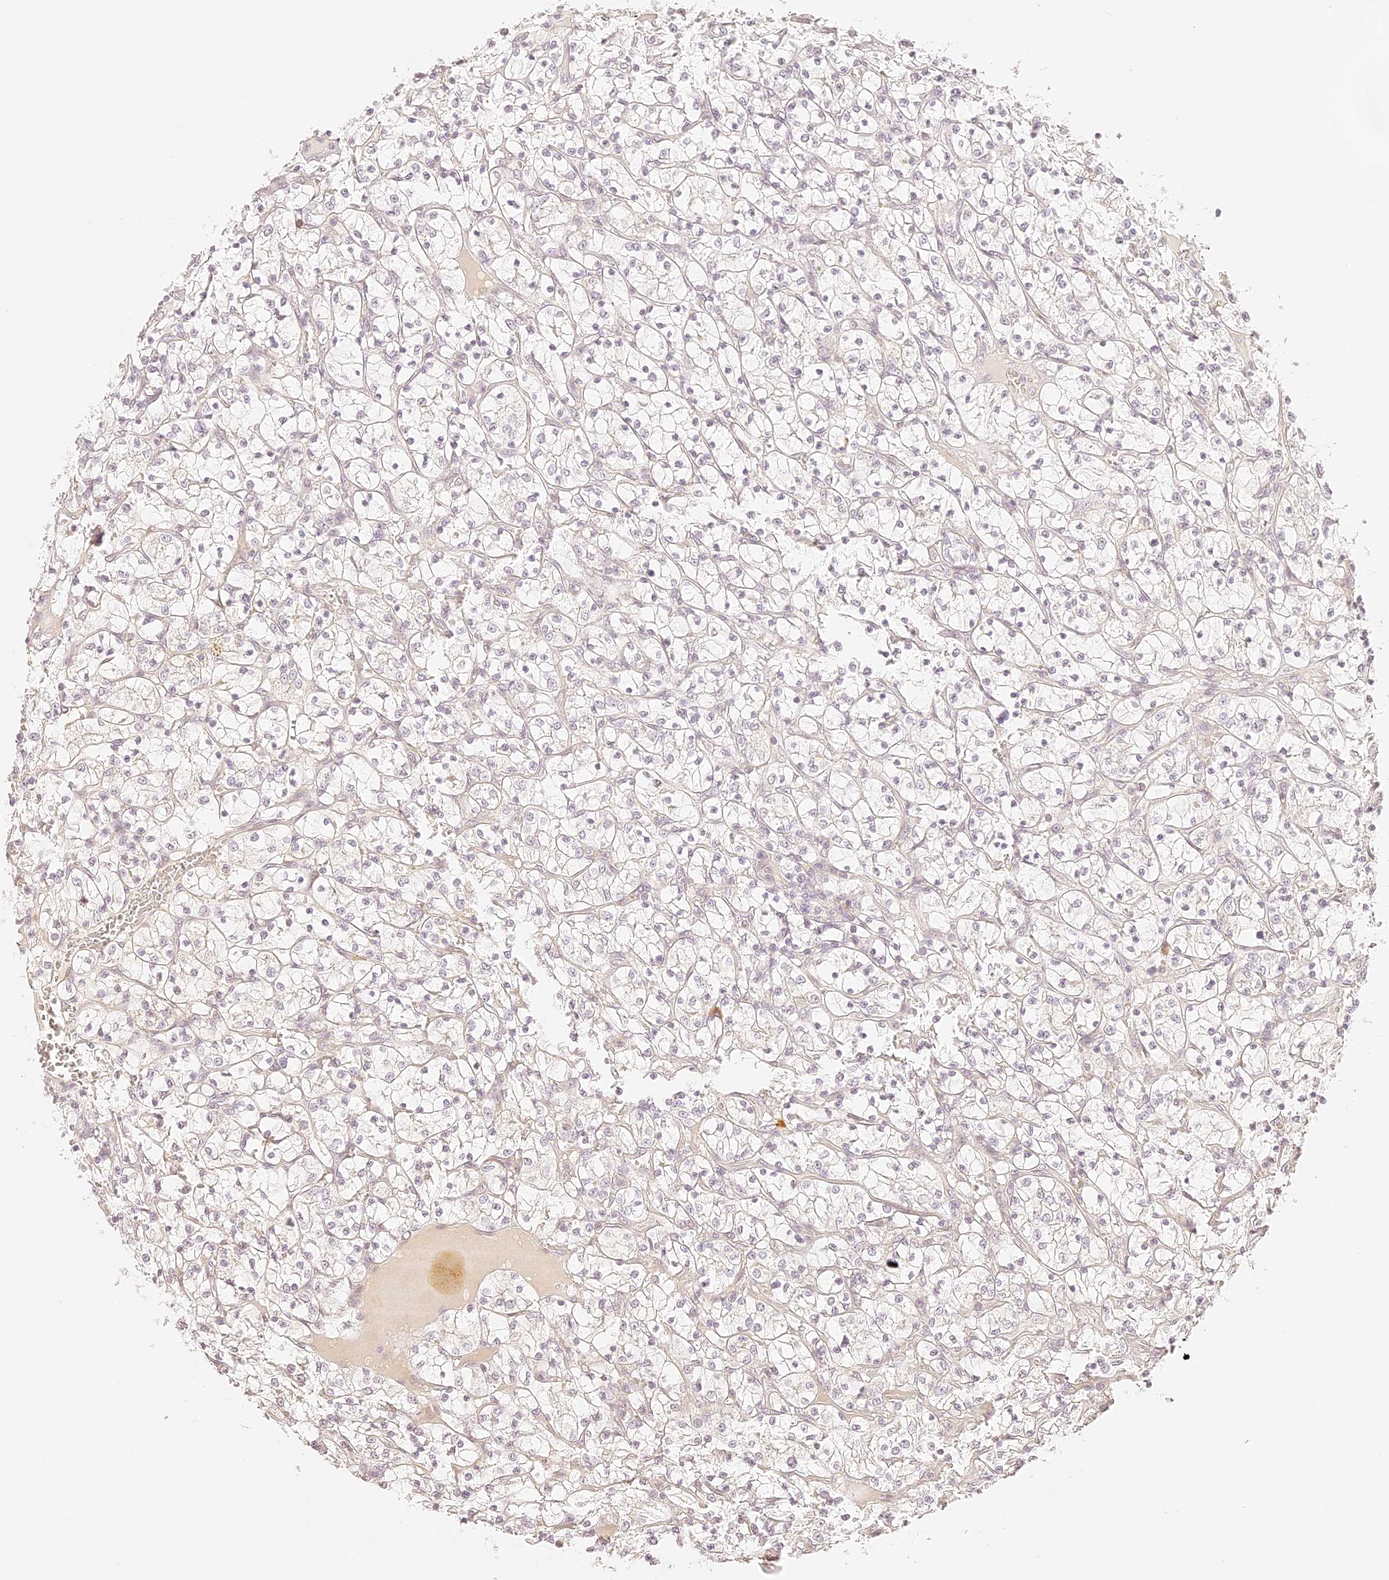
{"staining": {"intensity": "negative", "quantity": "none", "location": "none"}, "tissue": "renal cancer", "cell_type": "Tumor cells", "image_type": "cancer", "snomed": [{"axis": "morphology", "description": "Adenocarcinoma, NOS"}, {"axis": "topography", "description": "Kidney"}], "caption": "Photomicrograph shows no significant protein positivity in tumor cells of adenocarcinoma (renal). (Brightfield microscopy of DAB (3,3'-diaminobenzidine) immunohistochemistry at high magnification).", "gene": "TRIM45", "patient": {"sex": "female", "age": 69}}